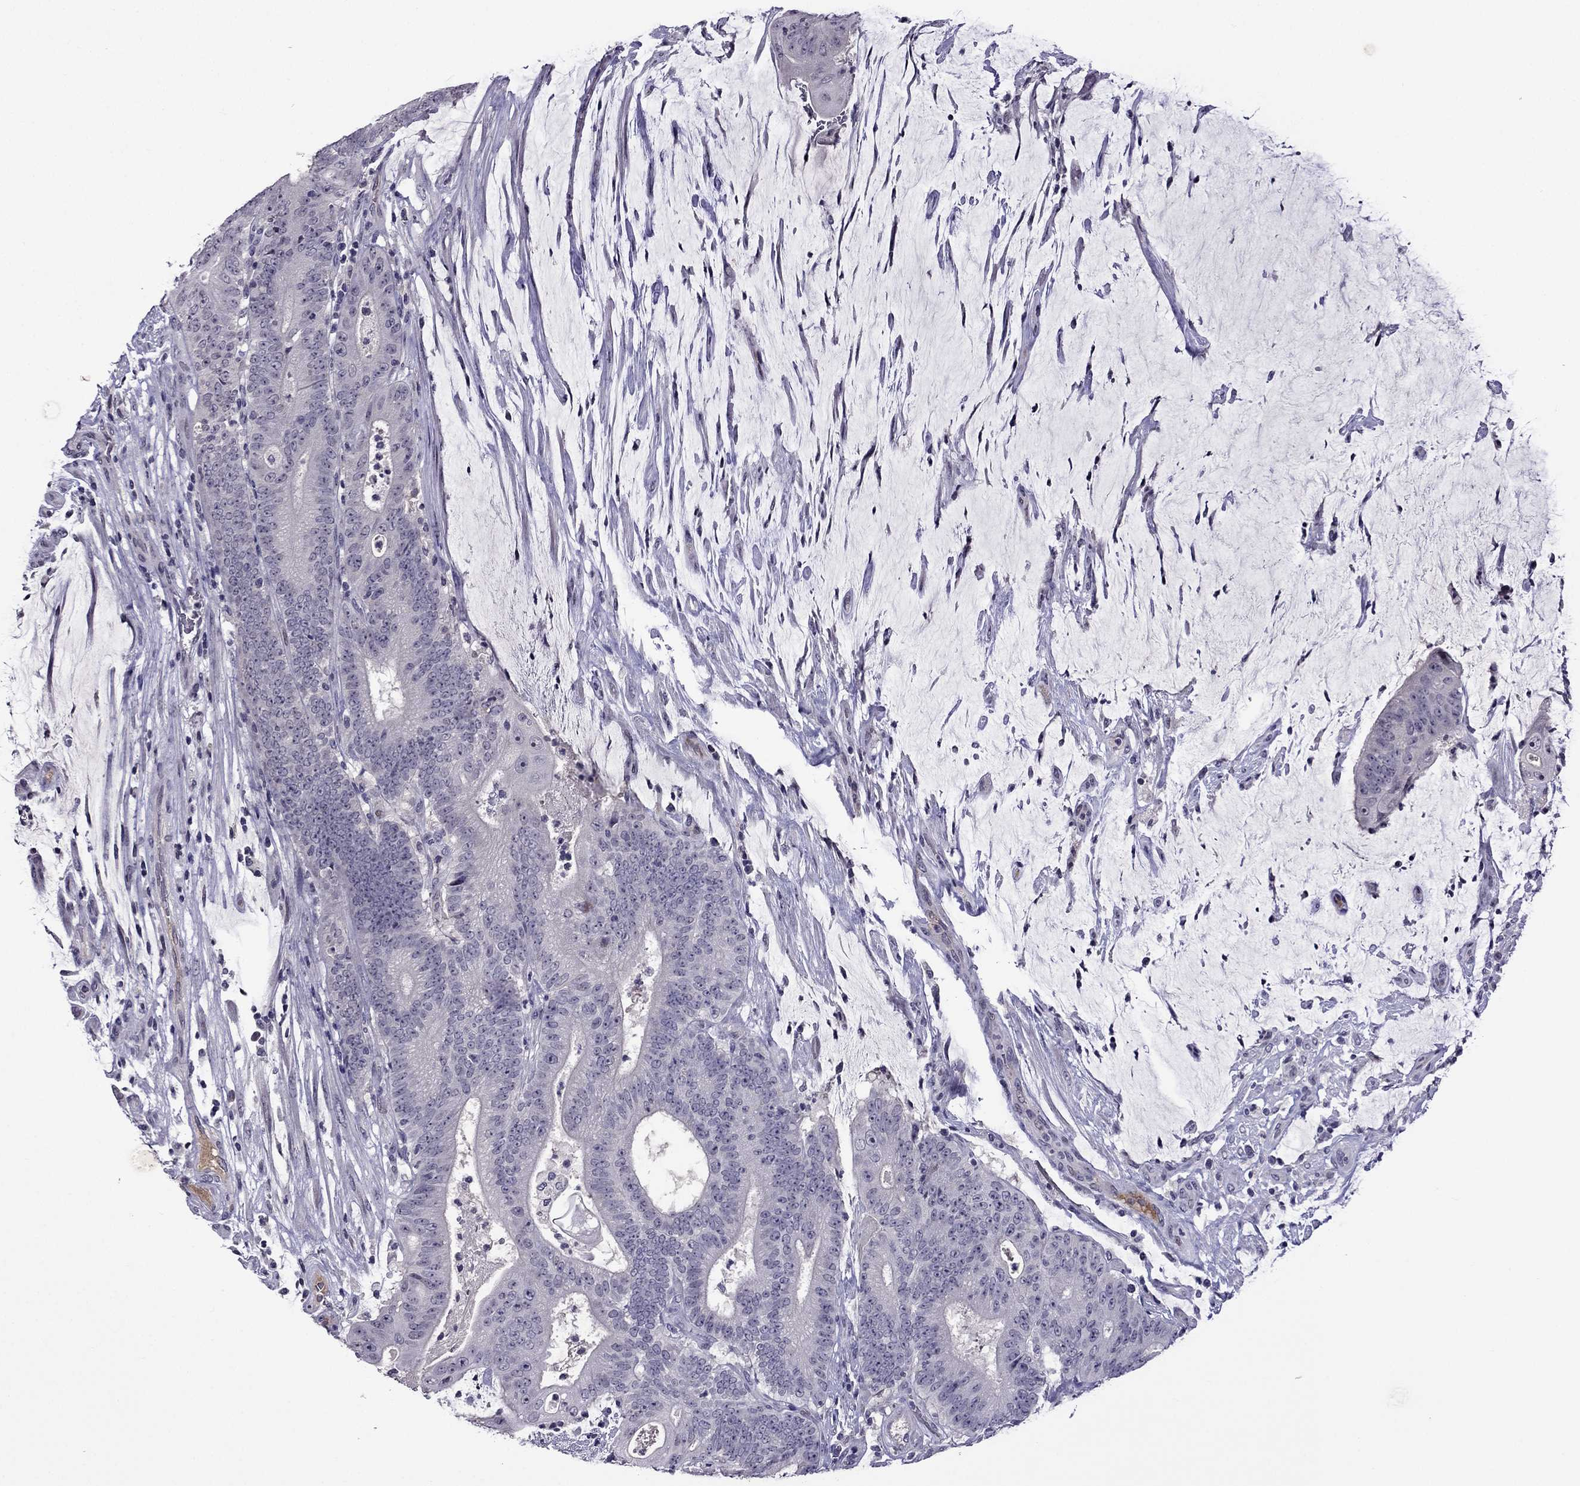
{"staining": {"intensity": "negative", "quantity": "none", "location": "none"}, "tissue": "colorectal cancer", "cell_type": "Tumor cells", "image_type": "cancer", "snomed": [{"axis": "morphology", "description": "Adenocarcinoma, NOS"}, {"axis": "topography", "description": "Colon"}], "caption": "DAB immunohistochemical staining of colorectal cancer (adenocarcinoma) exhibits no significant staining in tumor cells.", "gene": "SPTBN4", "patient": {"sex": "female", "age": 43}}